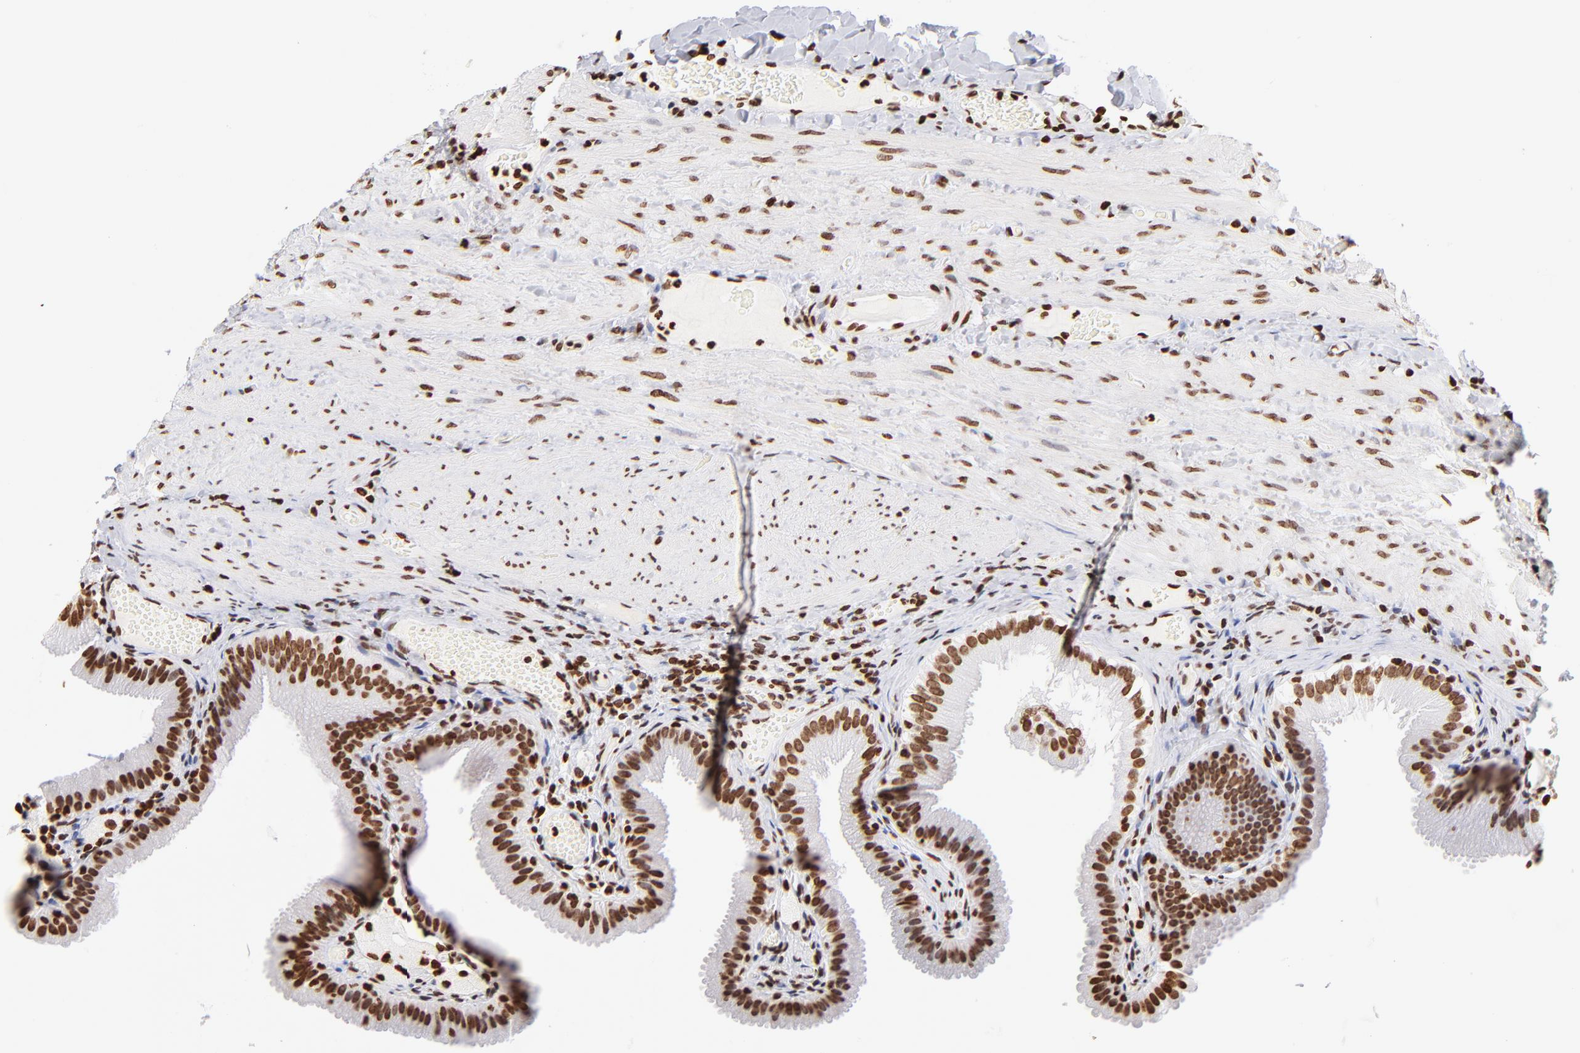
{"staining": {"intensity": "strong", "quantity": ">75%", "location": "nuclear"}, "tissue": "gallbladder", "cell_type": "Glandular cells", "image_type": "normal", "snomed": [{"axis": "morphology", "description": "Normal tissue, NOS"}, {"axis": "topography", "description": "Gallbladder"}], "caption": "Immunohistochemical staining of normal human gallbladder demonstrates >75% levels of strong nuclear protein expression in approximately >75% of glandular cells.", "gene": "RTL4", "patient": {"sex": "female", "age": 24}}